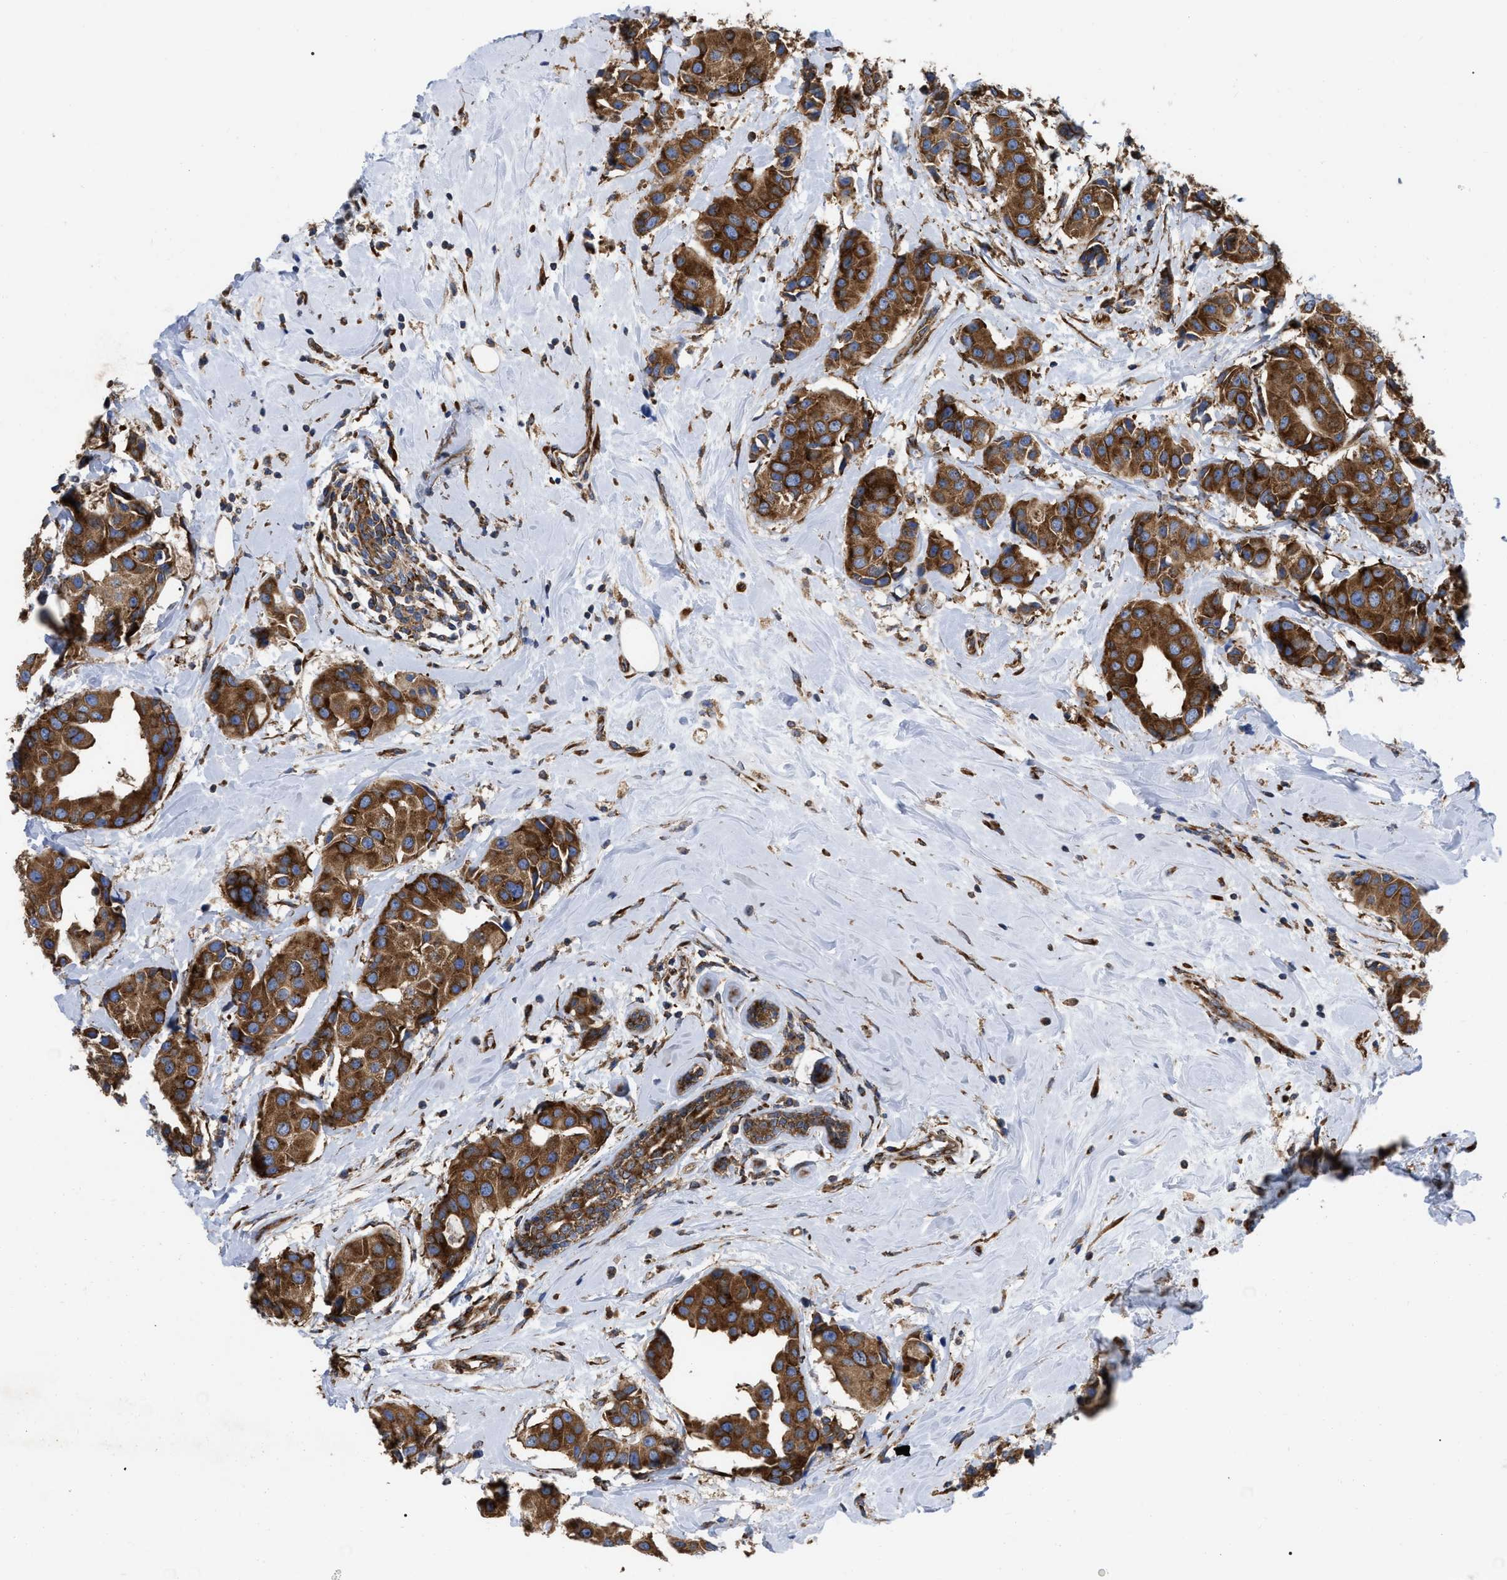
{"staining": {"intensity": "strong", "quantity": ">75%", "location": "cytoplasmic/membranous"}, "tissue": "breast cancer", "cell_type": "Tumor cells", "image_type": "cancer", "snomed": [{"axis": "morphology", "description": "Normal tissue, NOS"}, {"axis": "morphology", "description": "Duct carcinoma"}, {"axis": "topography", "description": "Breast"}], "caption": "Immunohistochemistry (IHC) histopathology image of breast cancer stained for a protein (brown), which displays high levels of strong cytoplasmic/membranous expression in approximately >75% of tumor cells.", "gene": "FAM120A", "patient": {"sex": "female", "age": 39}}